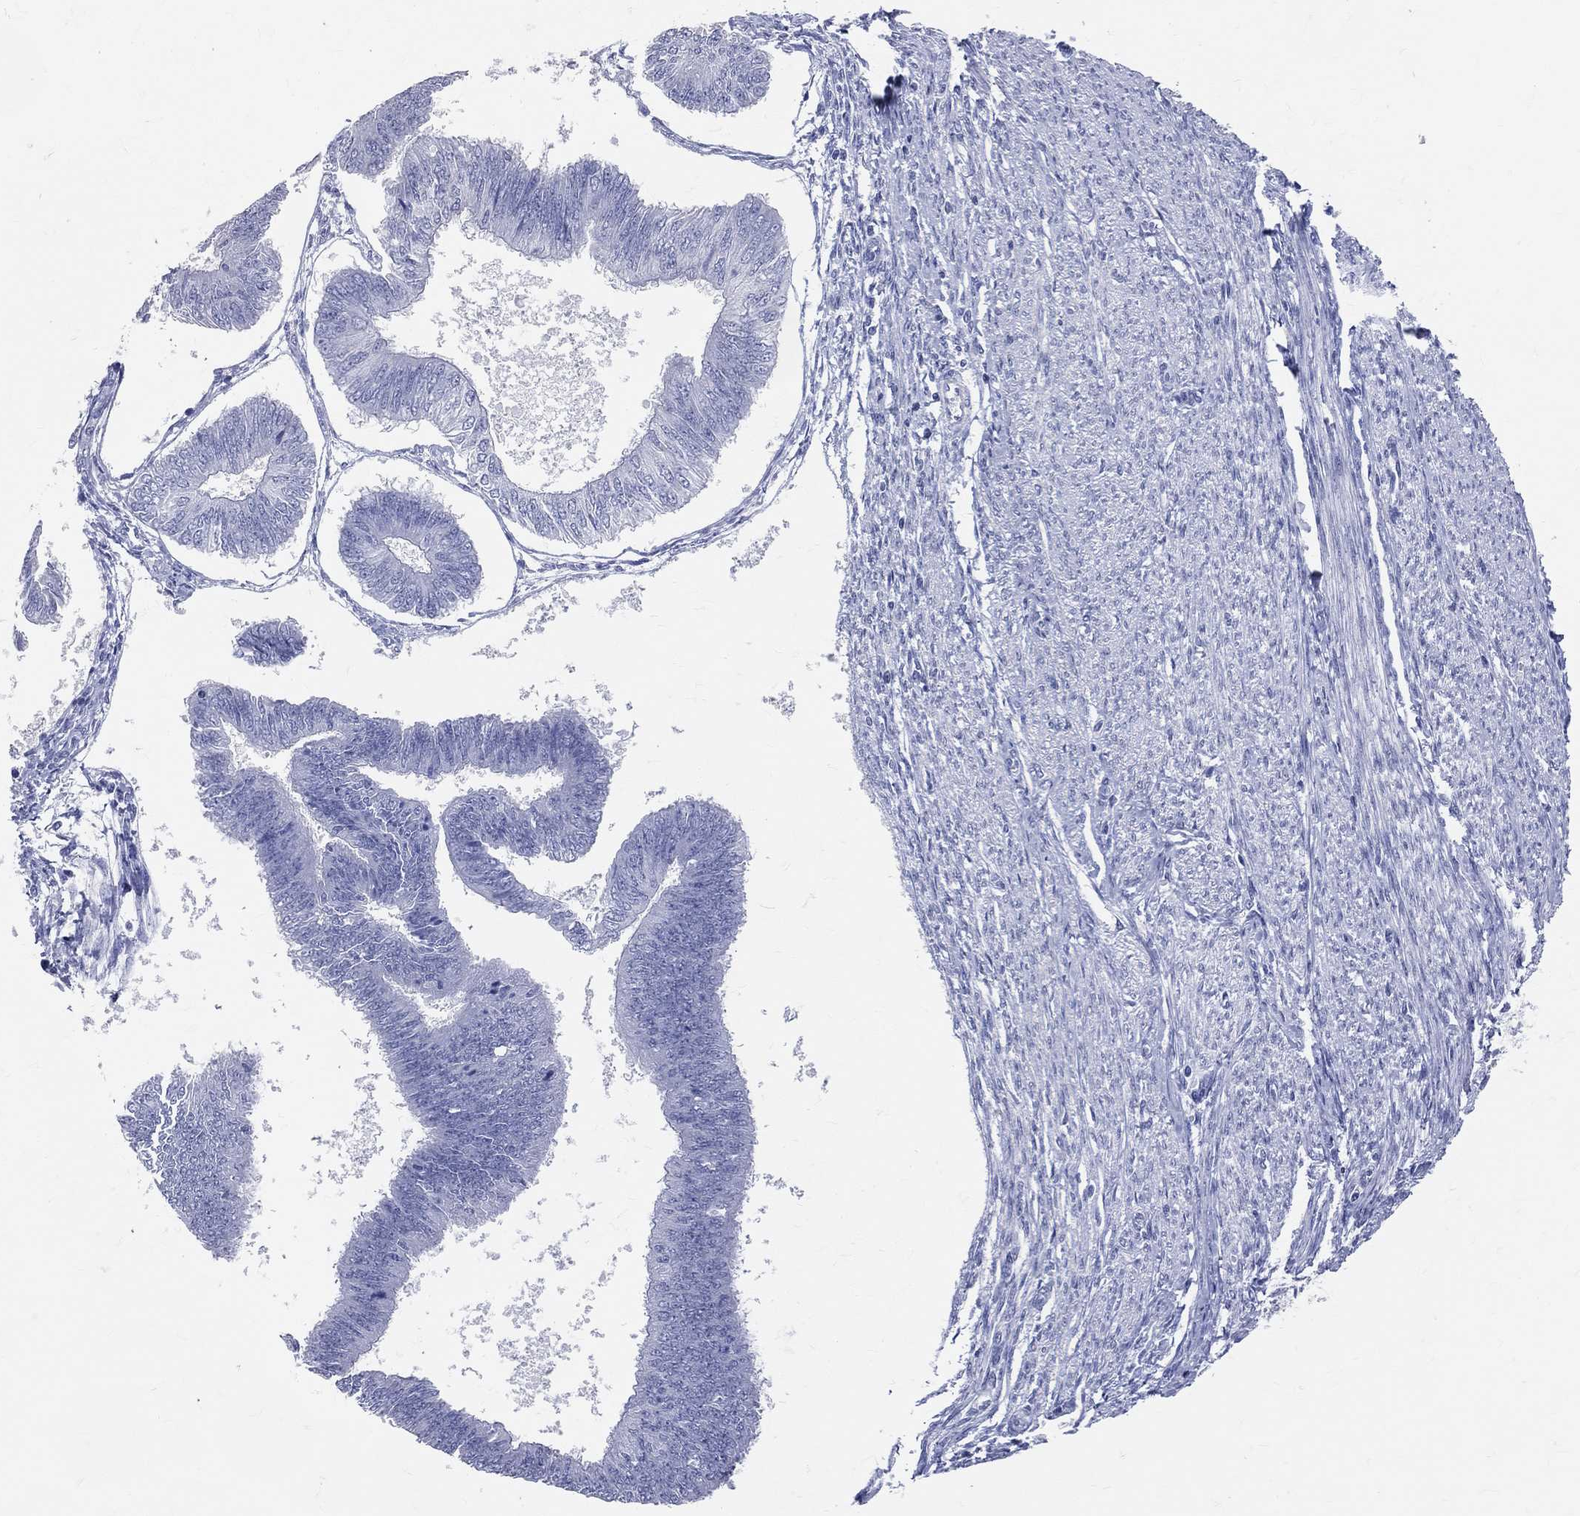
{"staining": {"intensity": "negative", "quantity": "none", "location": "none"}, "tissue": "endometrial cancer", "cell_type": "Tumor cells", "image_type": "cancer", "snomed": [{"axis": "morphology", "description": "Adenocarcinoma, NOS"}, {"axis": "topography", "description": "Endometrium"}], "caption": "IHC of human endometrial cancer (adenocarcinoma) reveals no positivity in tumor cells.", "gene": "LAT", "patient": {"sex": "female", "age": 58}}